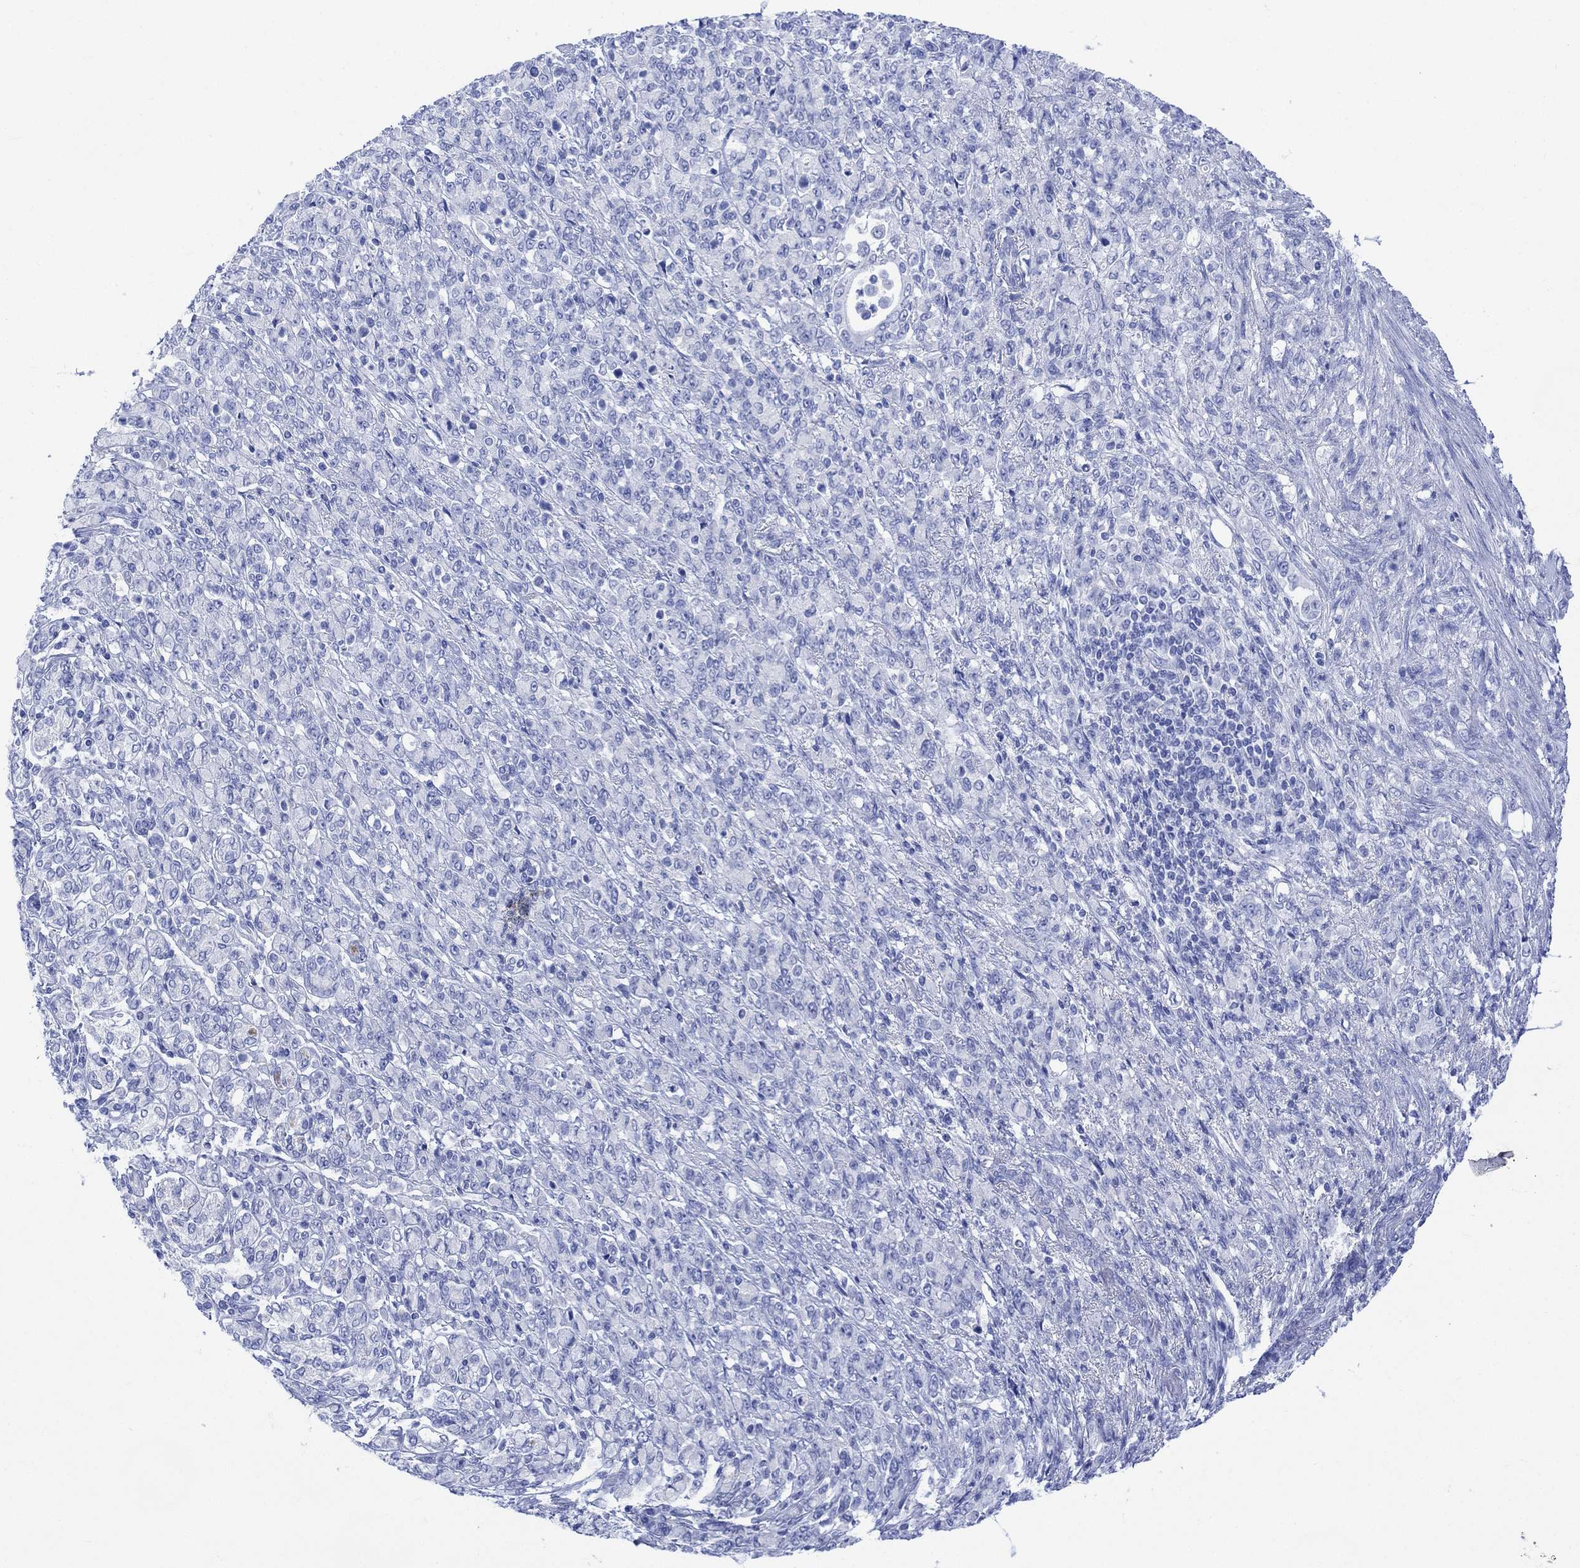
{"staining": {"intensity": "negative", "quantity": "none", "location": "none"}, "tissue": "stomach cancer", "cell_type": "Tumor cells", "image_type": "cancer", "snomed": [{"axis": "morphology", "description": "Normal tissue, NOS"}, {"axis": "morphology", "description": "Adenocarcinoma, NOS"}, {"axis": "topography", "description": "Stomach"}], "caption": "Human adenocarcinoma (stomach) stained for a protein using immunohistochemistry (IHC) reveals no positivity in tumor cells.", "gene": "CELF4", "patient": {"sex": "female", "age": 79}}